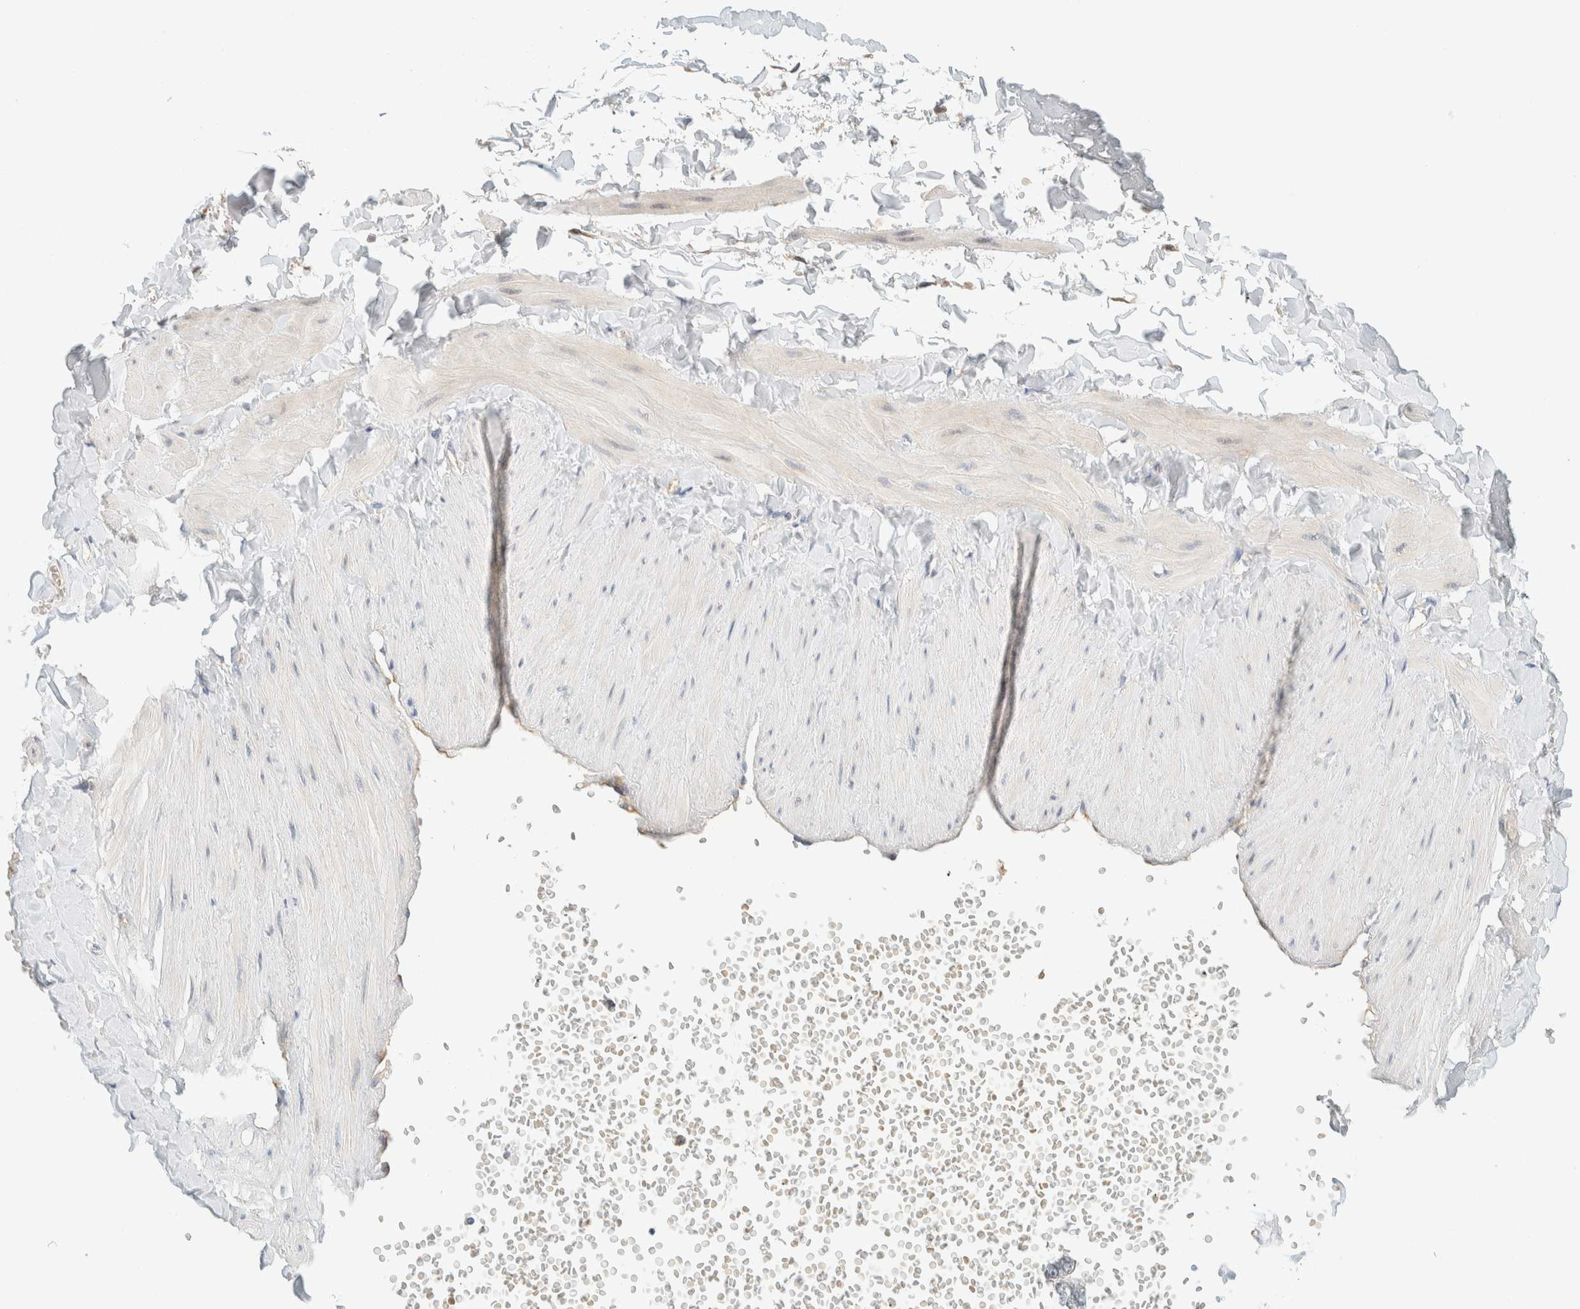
{"staining": {"intensity": "negative", "quantity": "none", "location": "none"}, "tissue": "soft tissue", "cell_type": "Fibroblasts", "image_type": "normal", "snomed": [{"axis": "morphology", "description": "Normal tissue, NOS"}, {"axis": "topography", "description": "Adipose tissue"}, {"axis": "topography", "description": "Vascular tissue"}, {"axis": "topography", "description": "Peripheral nerve tissue"}], "caption": "A high-resolution histopathology image shows immunohistochemistry staining of unremarkable soft tissue, which demonstrates no significant expression in fibroblasts.", "gene": "SUMF2", "patient": {"sex": "male", "age": 25}}